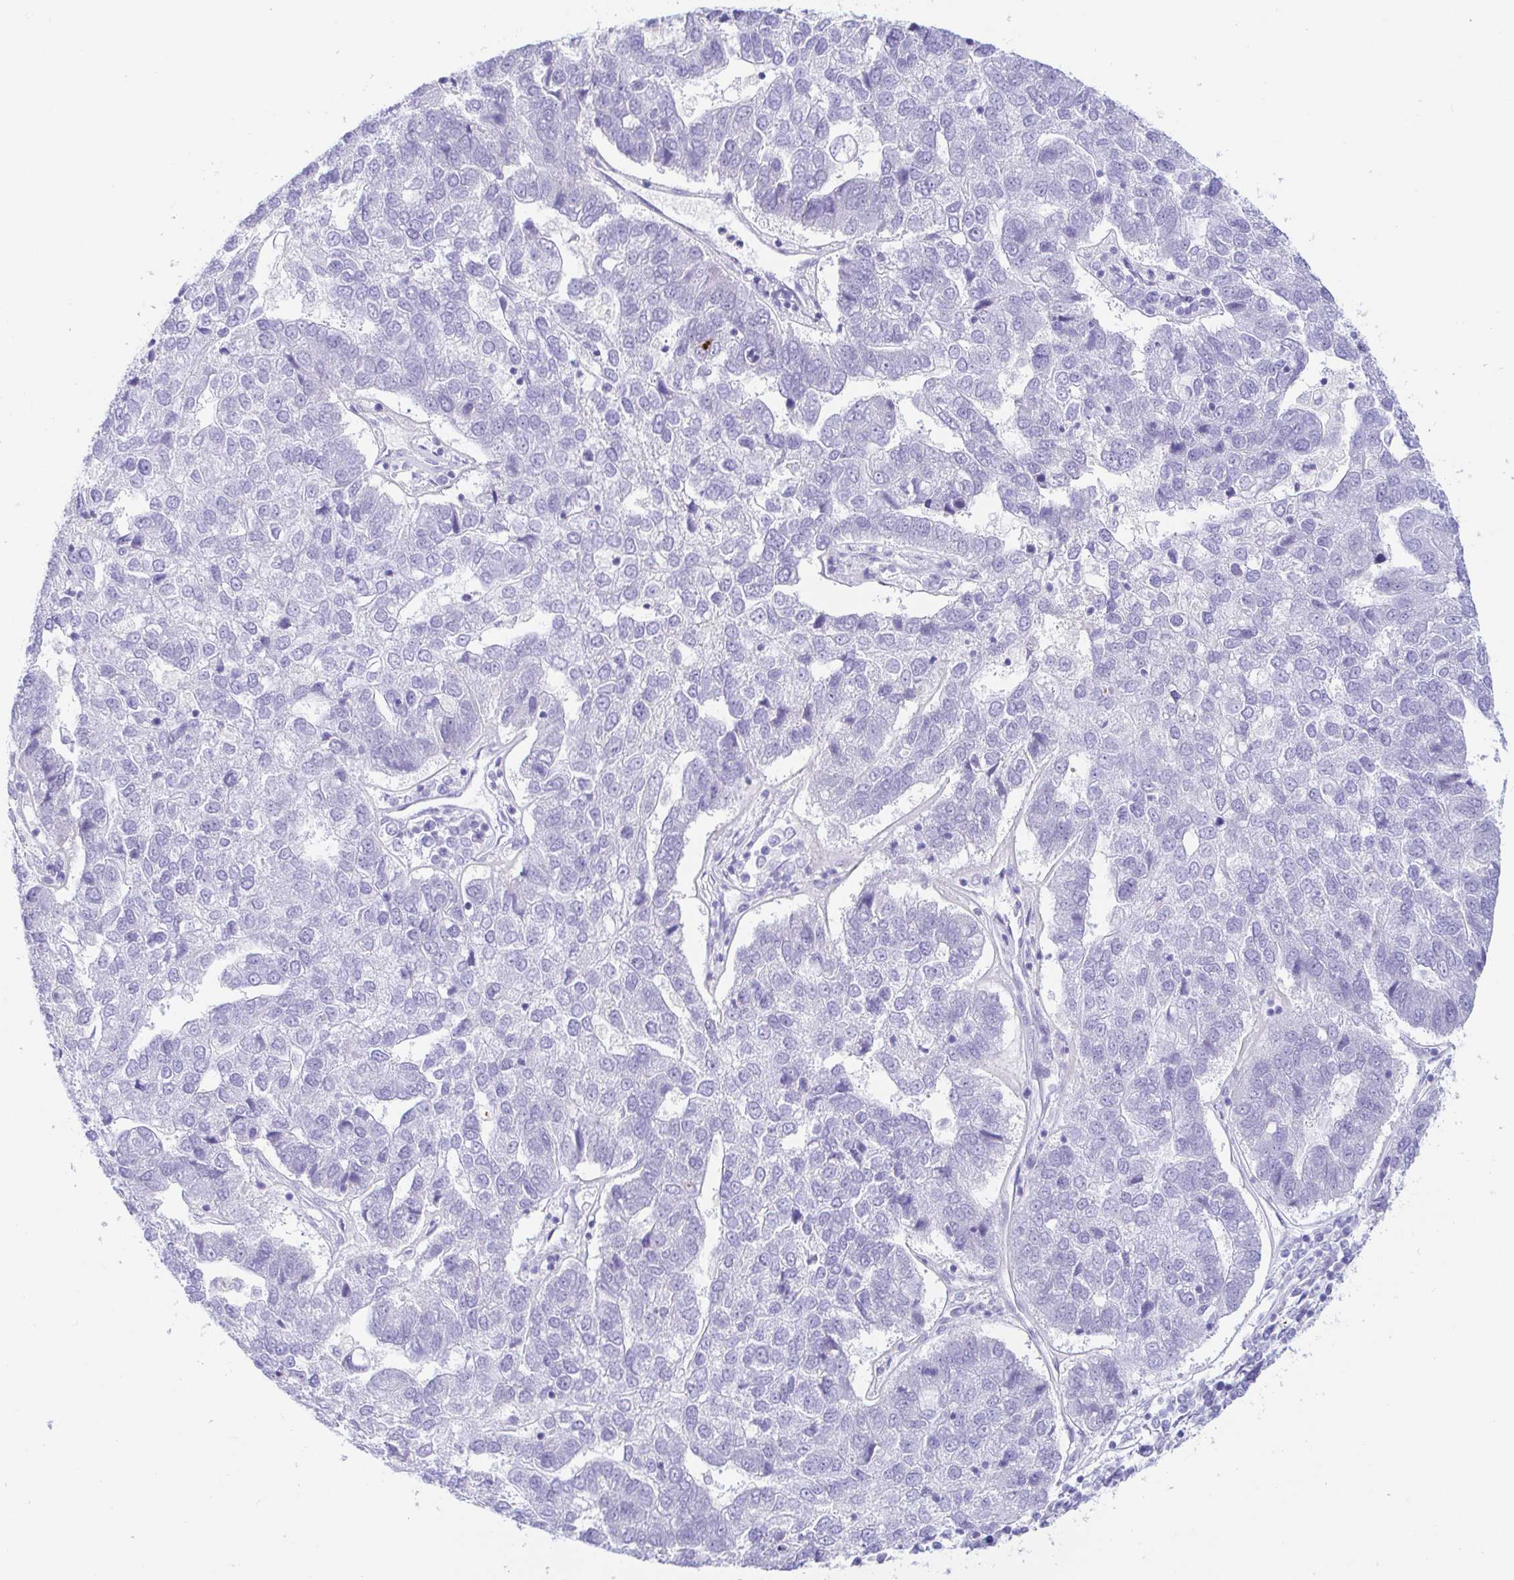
{"staining": {"intensity": "negative", "quantity": "none", "location": "none"}, "tissue": "pancreatic cancer", "cell_type": "Tumor cells", "image_type": "cancer", "snomed": [{"axis": "morphology", "description": "Adenocarcinoma, NOS"}, {"axis": "topography", "description": "Pancreas"}], "caption": "Tumor cells show no significant protein expression in adenocarcinoma (pancreatic).", "gene": "PINLYP", "patient": {"sex": "female", "age": 61}}